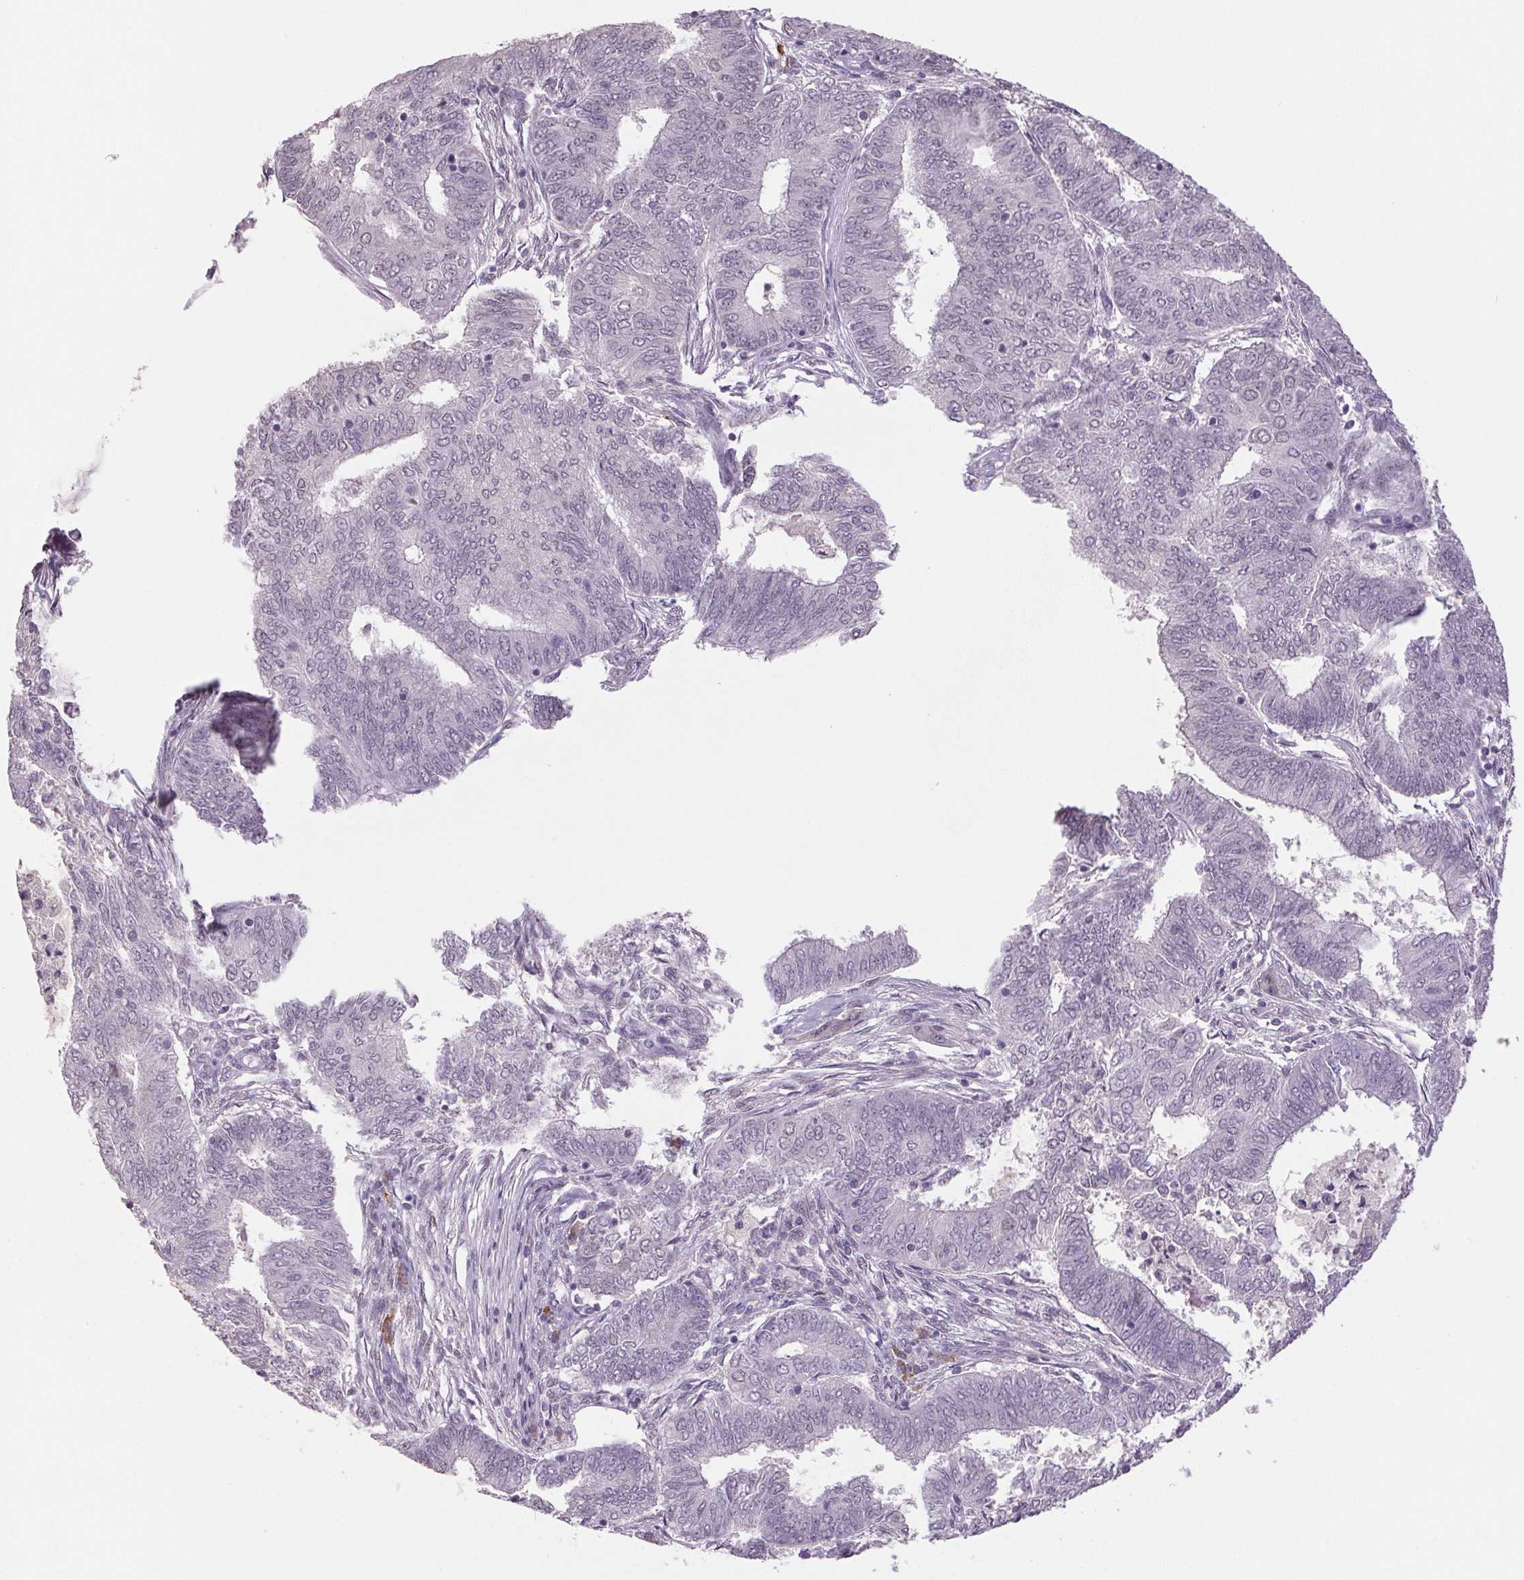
{"staining": {"intensity": "negative", "quantity": "none", "location": "none"}, "tissue": "endometrial cancer", "cell_type": "Tumor cells", "image_type": "cancer", "snomed": [{"axis": "morphology", "description": "Adenocarcinoma, NOS"}, {"axis": "topography", "description": "Endometrium"}], "caption": "Immunohistochemistry image of human endometrial adenocarcinoma stained for a protein (brown), which displays no positivity in tumor cells. (DAB immunohistochemistry visualized using brightfield microscopy, high magnification).", "gene": "ZBTB4", "patient": {"sex": "female", "age": 62}}